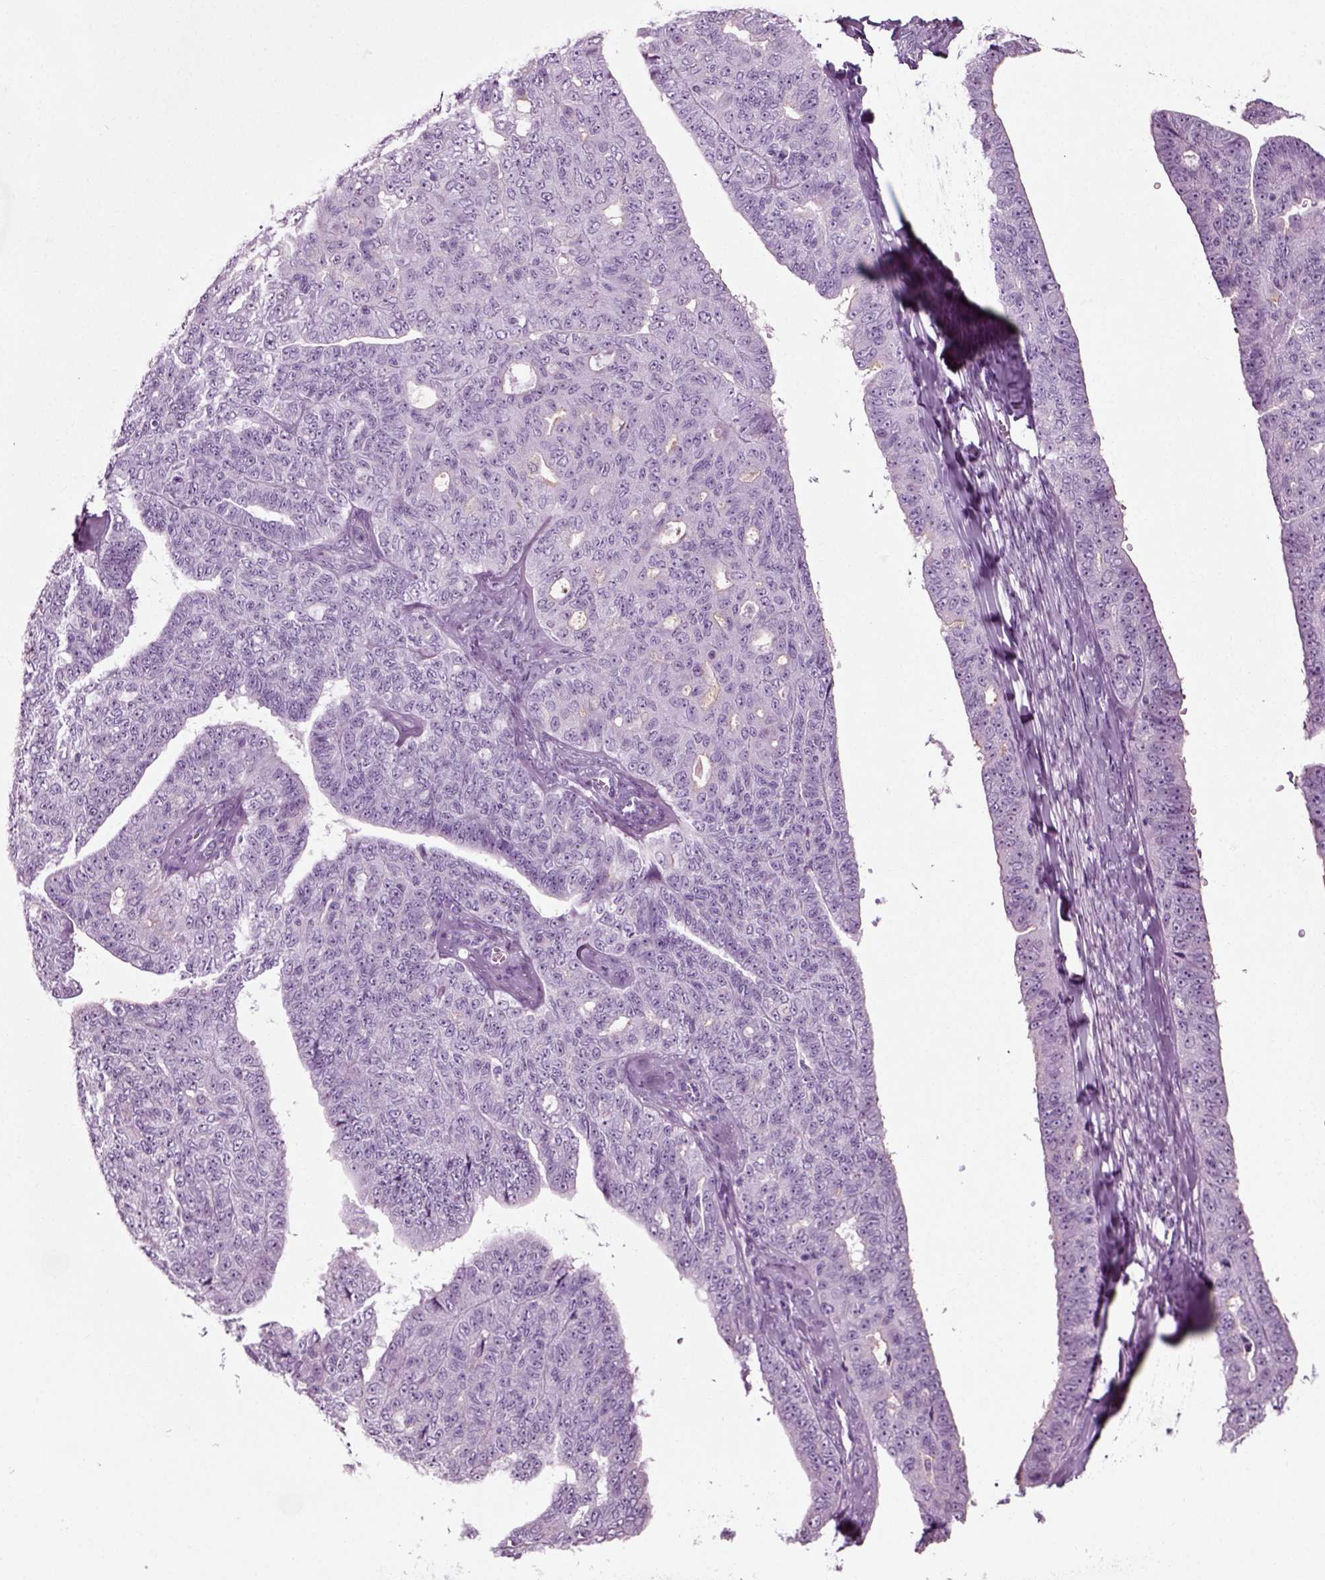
{"staining": {"intensity": "negative", "quantity": "none", "location": "none"}, "tissue": "ovarian cancer", "cell_type": "Tumor cells", "image_type": "cancer", "snomed": [{"axis": "morphology", "description": "Cystadenocarcinoma, serous, NOS"}, {"axis": "topography", "description": "Ovary"}], "caption": "An image of ovarian serous cystadenocarcinoma stained for a protein demonstrates no brown staining in tumor cells.", "gene": "SLC26A8", "patient": {"sex": "female", "age": 71}}